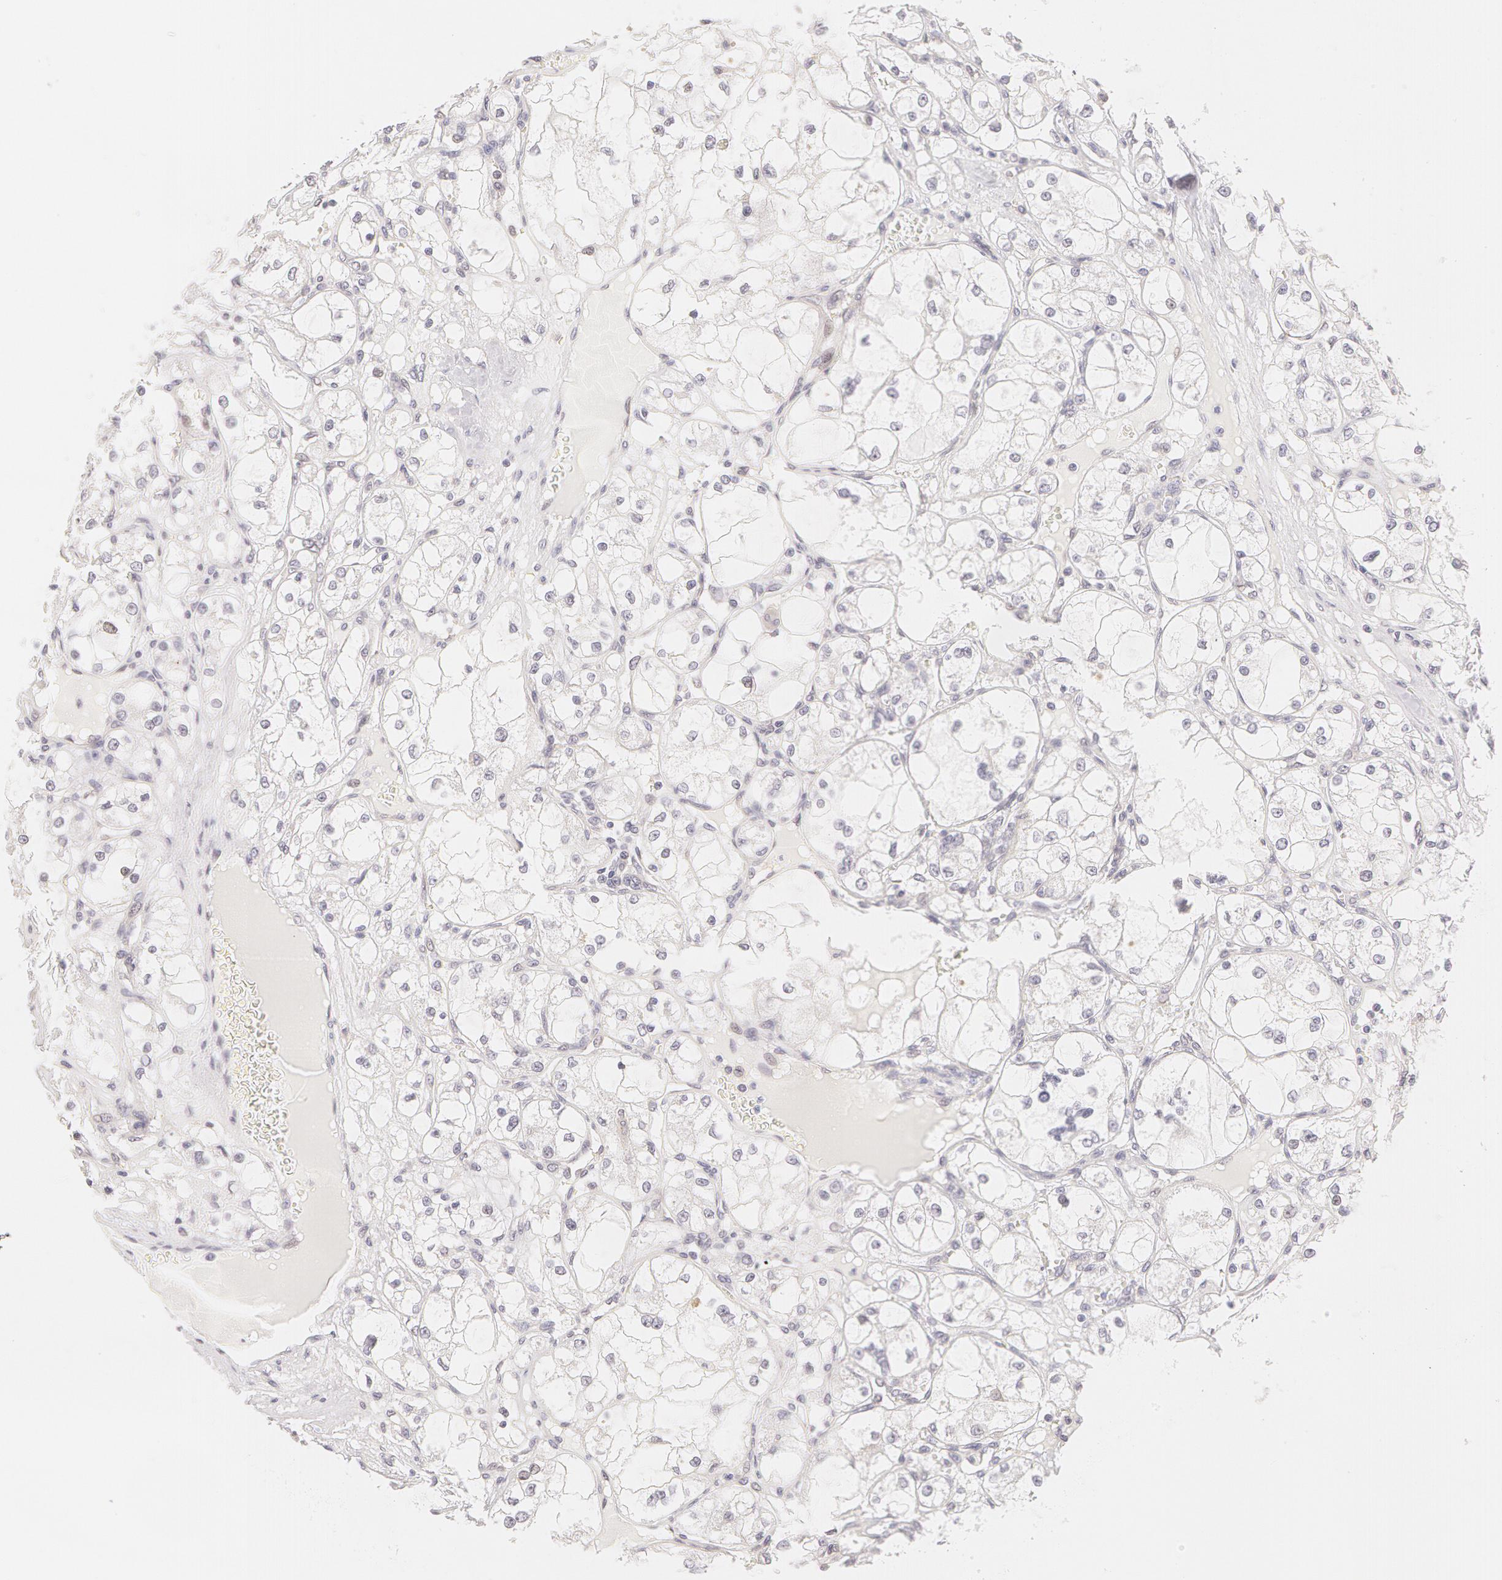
{"staining": {"intensity": "negative", "quantity": "none", "location": "none"}, "tissue": "renal cancer", "cell_type": "Tumor cells", "image_type": "cancer", "snomed": [{"axis": "morphology", "description": "Adenocarcinoma, NOS"}, {"axis": "topography", "description": "Kidney"}], "caption": "DAB (3,3'-diaminobenzidine) immunohistochemical staining of human renal cancer displays no significant staining in tumor cells.", "gene": "ZNF597", "patient": {"sex": "male", "age": 61}}